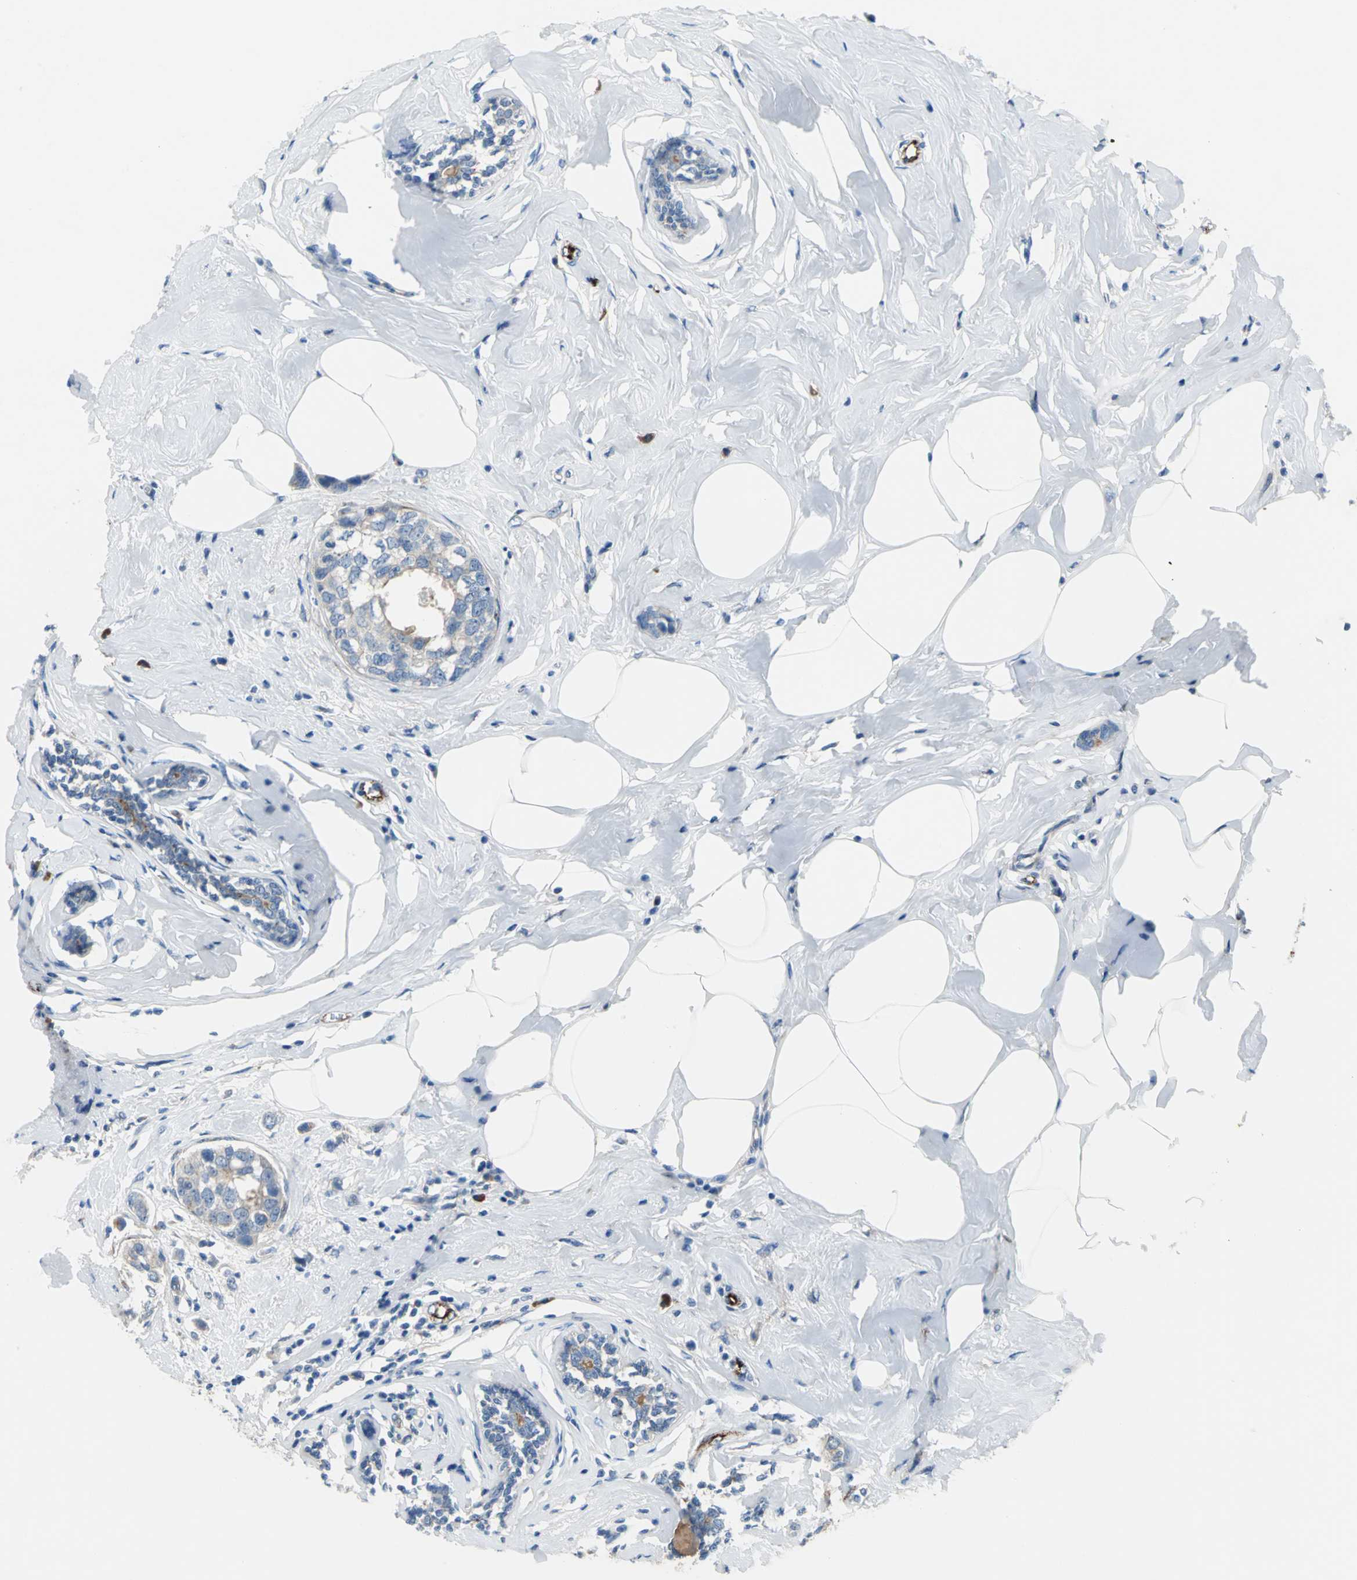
{"staining": {"intensity": "moderate", "quantity": "<25%", "location": "cytoplasmic/membranous"}, "tissue": "breast cancer", "cell_type": "Tumor cells", "image_type": "cancer", "snomed": [{"axis": "morphology", "description": "Normal tissue, NOS"}, {"axis": "morphology", "description": "Duct carcinoma"}, {"axis": "topography", "description": "Breast"}], "caption": "Invasive ductal carcinoma (breast) stained with immunohistochemistry (IHC) demonstrates moderate cytoplasmic/membranous positivity in approximately <25% of tumor cells.", "gene": "SELP", "patient": {"sex": "female", "age": 50}}